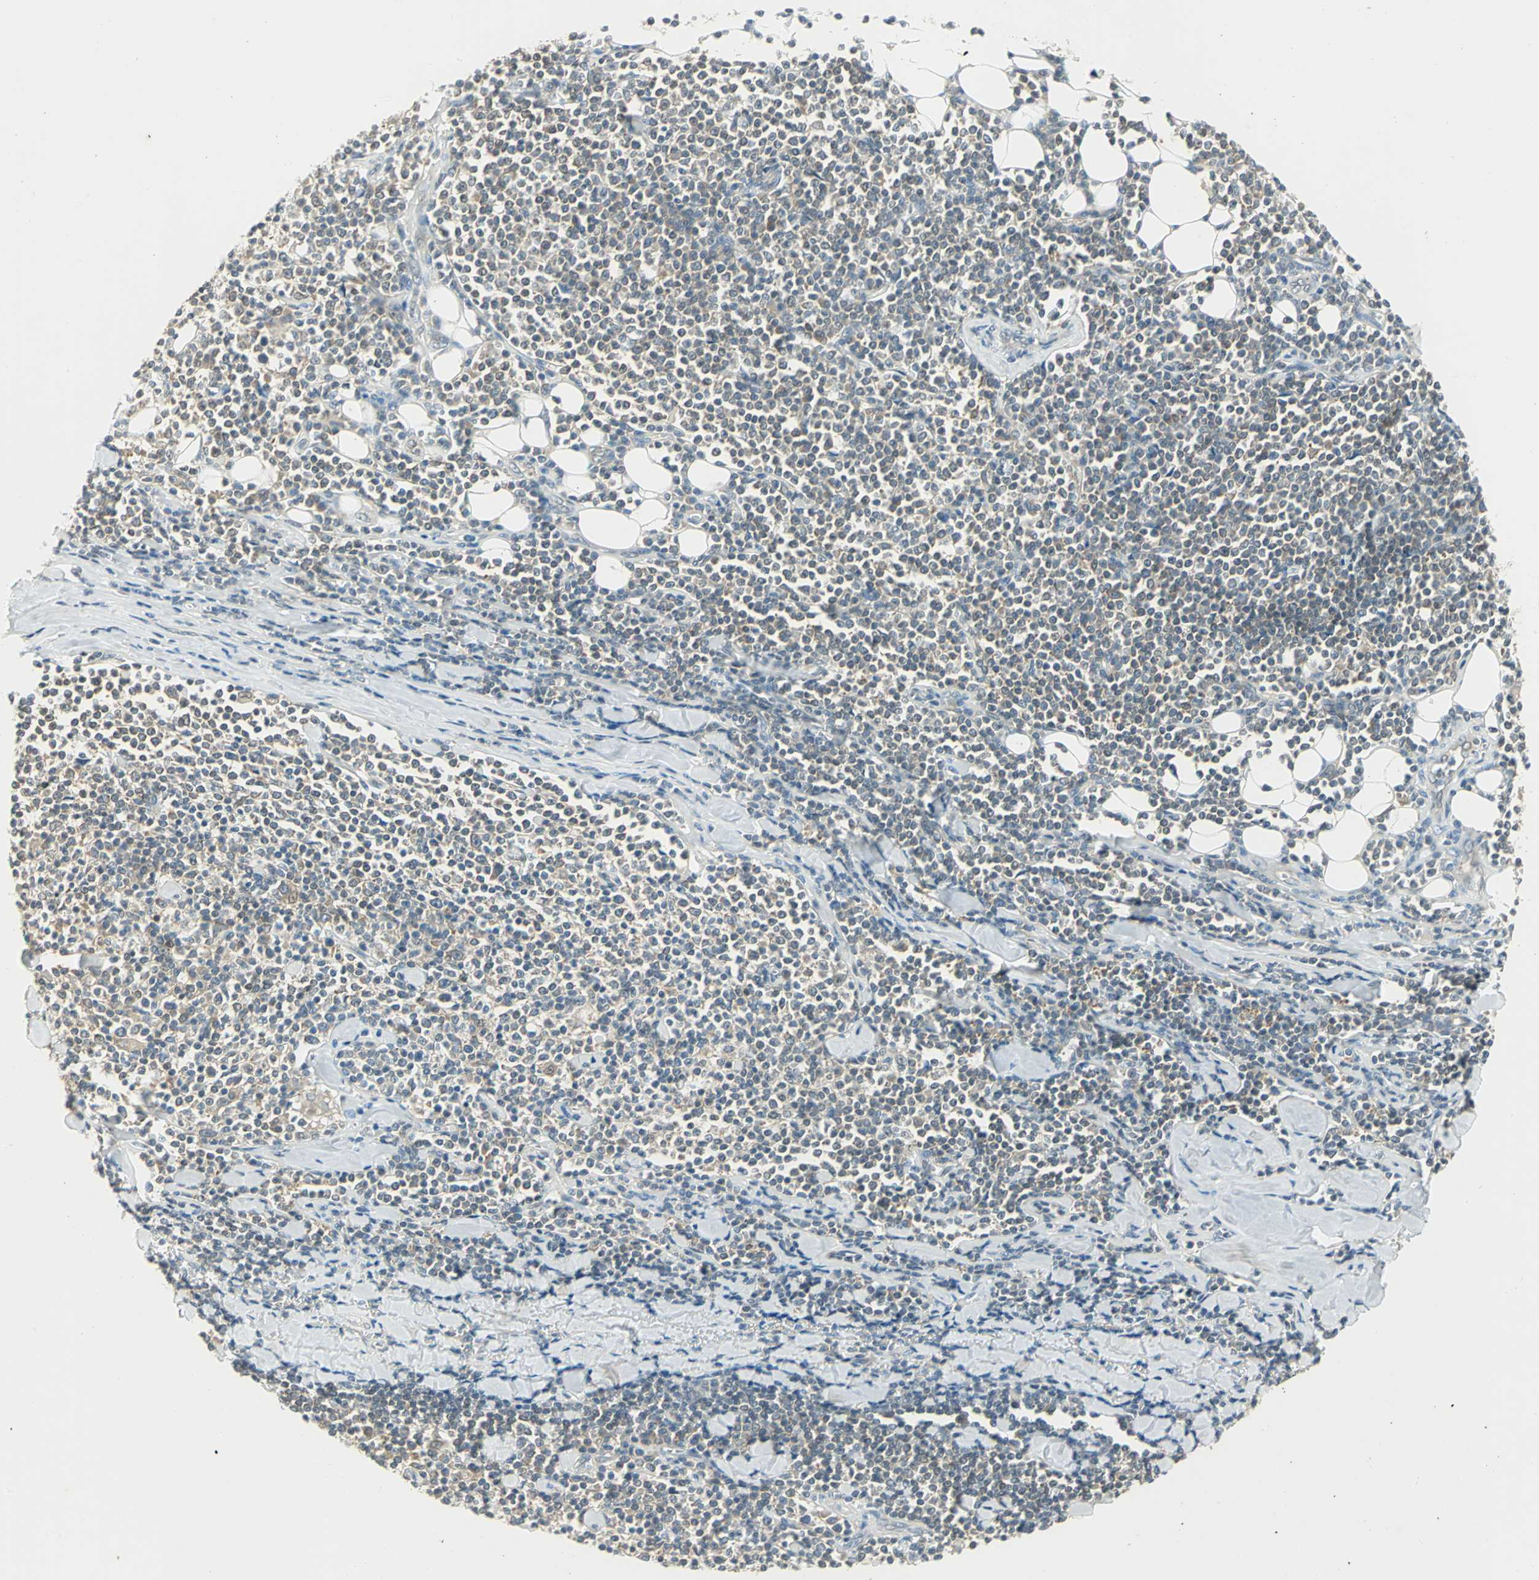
{"staining": {"intensity": "weak", "quantity": ">75%", "location": "cytoplasmic/membranous"}, "tissue": "lymphoma", "cell_type": "Tumor cells", "image_type": "cancer", "snomed": [{"axis": "morphology", "description": "Malignant lymphoma, non-Hodgkin's type, Low grade"}, {"axis": "topography", "description": "Soft tissue"}], "caption": "Brown immunohistochemical staining in lymphoma exhibits weak cytoplasmic/membranous positivity in about >75% of tumor cells. (DAB IHC with brightfield microscopy, high magnification).", "gene": "FYN", "patient": {"sex": "male", "age": 92}}